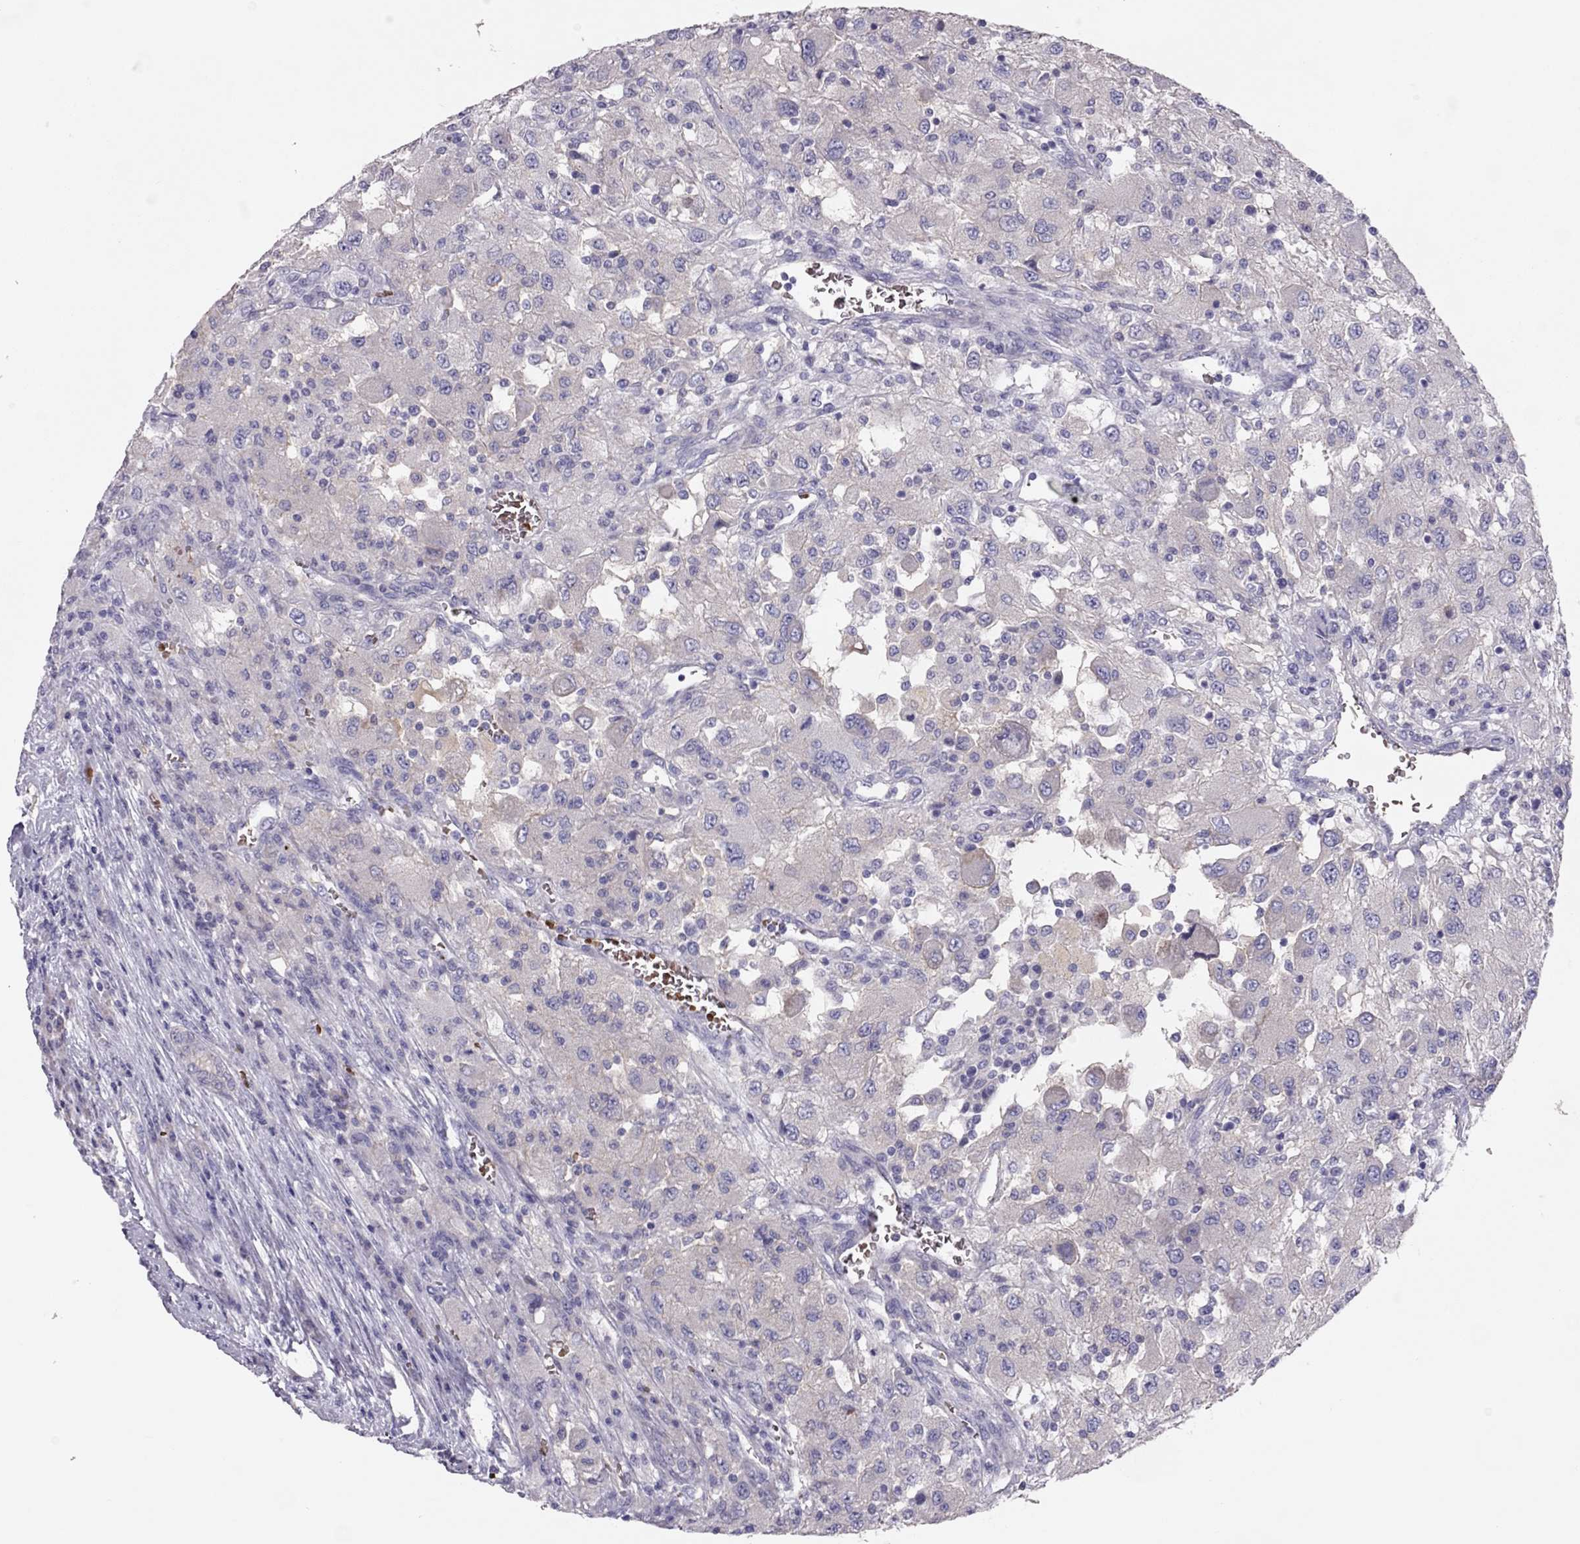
{"staining": {"intensity": "negative", "quantity": "none", "location": "none"}, "tissue": "renal cancer", "cell_type": "Tumor cells", "image_type": "cancer", "snomed": [{"axis": "morphology", "description": "Adenocarcinoma, NOS"}, {"axis": "topography", "description": "Kidney"}], "caption": "Renal cancer (adenocarcinoma) was stained to show a protein in brown. There is no significant expression in tumor cells.", "gene": "RHD", "patient": {"sex": "female", "age": 67}}